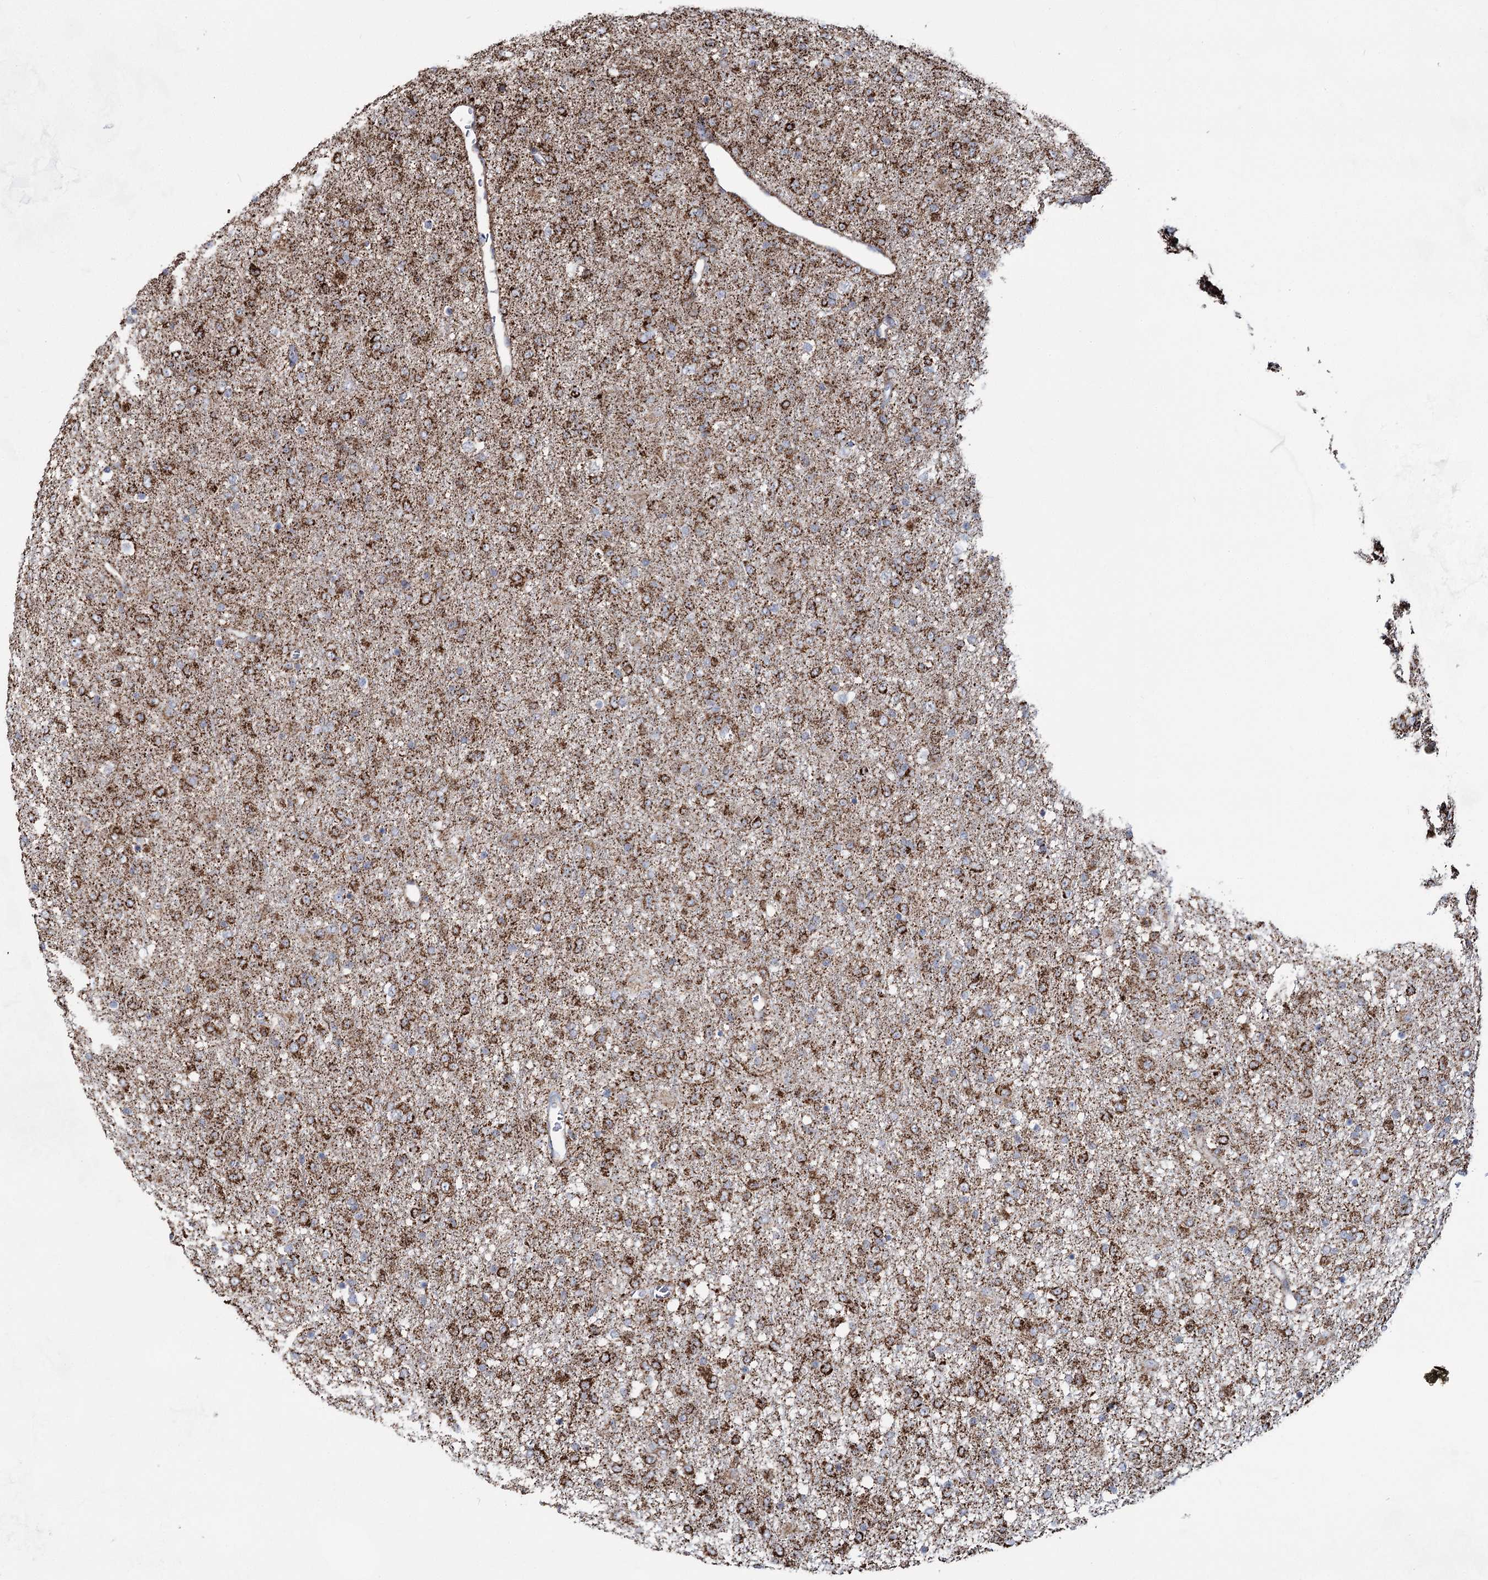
{"staining": {"intensity": "moderate", "quantity": ">75%", "location": "cytoplasmic/membranous"}, "tissue": "glioma", "cell_type": "Tumor cells", "image_type": "cancer", "snomed": [{"axis": "morphology", "description": "Glioma, malignant, Low grade"}, {"axis": "topography", "description": "Brain"}], "caption": "Malignant low-grade glioma tissue displays moderate cytoplasmic/membranous positivity in about >75% of tumor cells, visualized by immunohistochemistry.", "gene": "CWF19L1", "patient": {"sex": "male", "age": 65}}